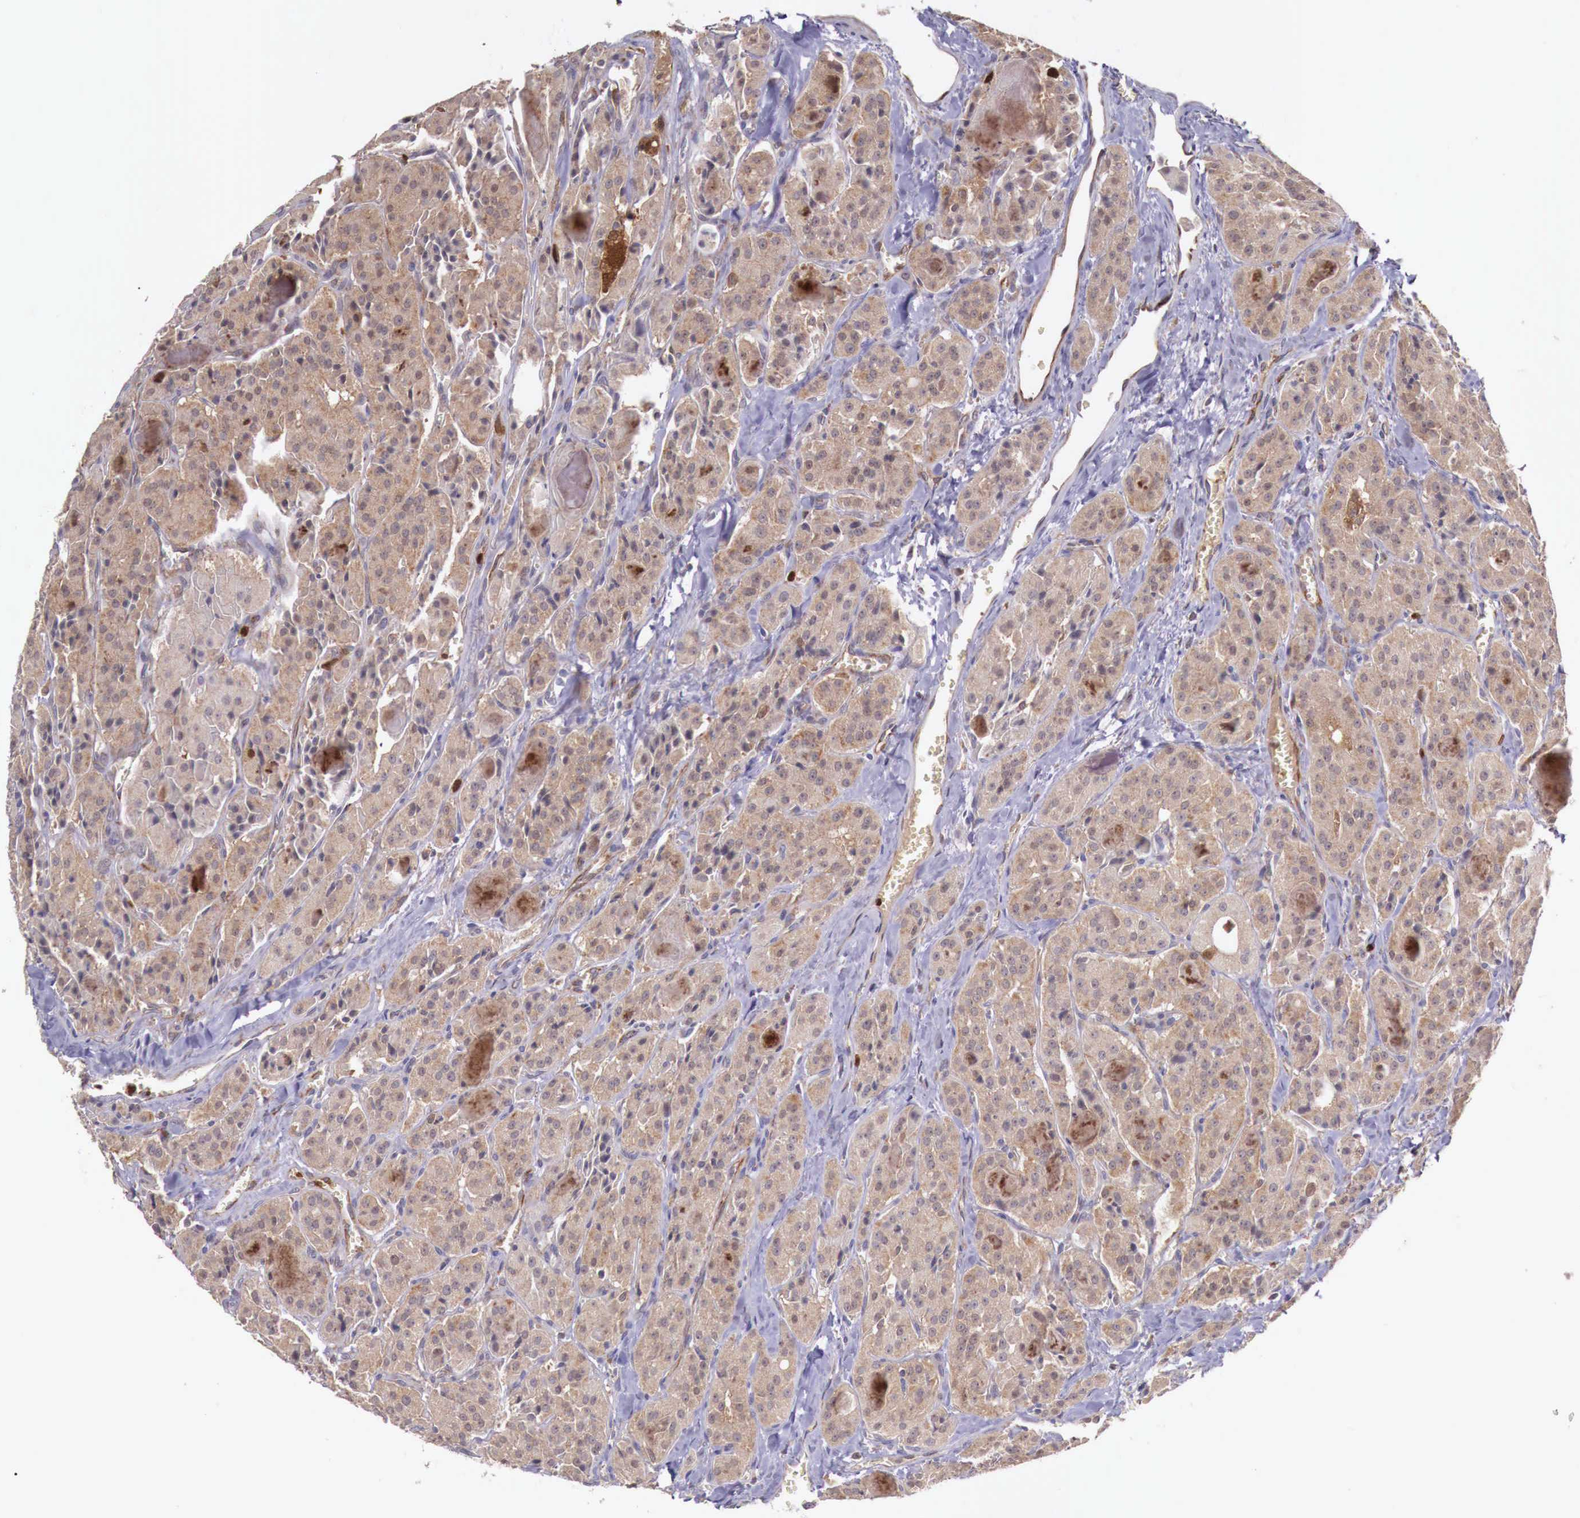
{"staining": {"intensity": "moderate", "quantity": ">75%", "location": "cytoplasmic/membranous"}, "tissue": "thyroid cancer", "cell_type": "Tumor cells", "image_type": "cancer", "snomed": [{"axis": "morphology", "description": "Carcinoma, NOS"}, {"axis": "topography", "description": "Thyroid gland"}], "caption": "A medium amount of moderate cytoplasmic/membranous expression is identified in approximately >75% of tumor cells in thyroid cancer tissue. Immunohistochemistry (ihc) stains the protein of interest in brown and the nuclei are stained blue.", "gene": "GAB2", "patient": {"sex": "male", "age": 76}}